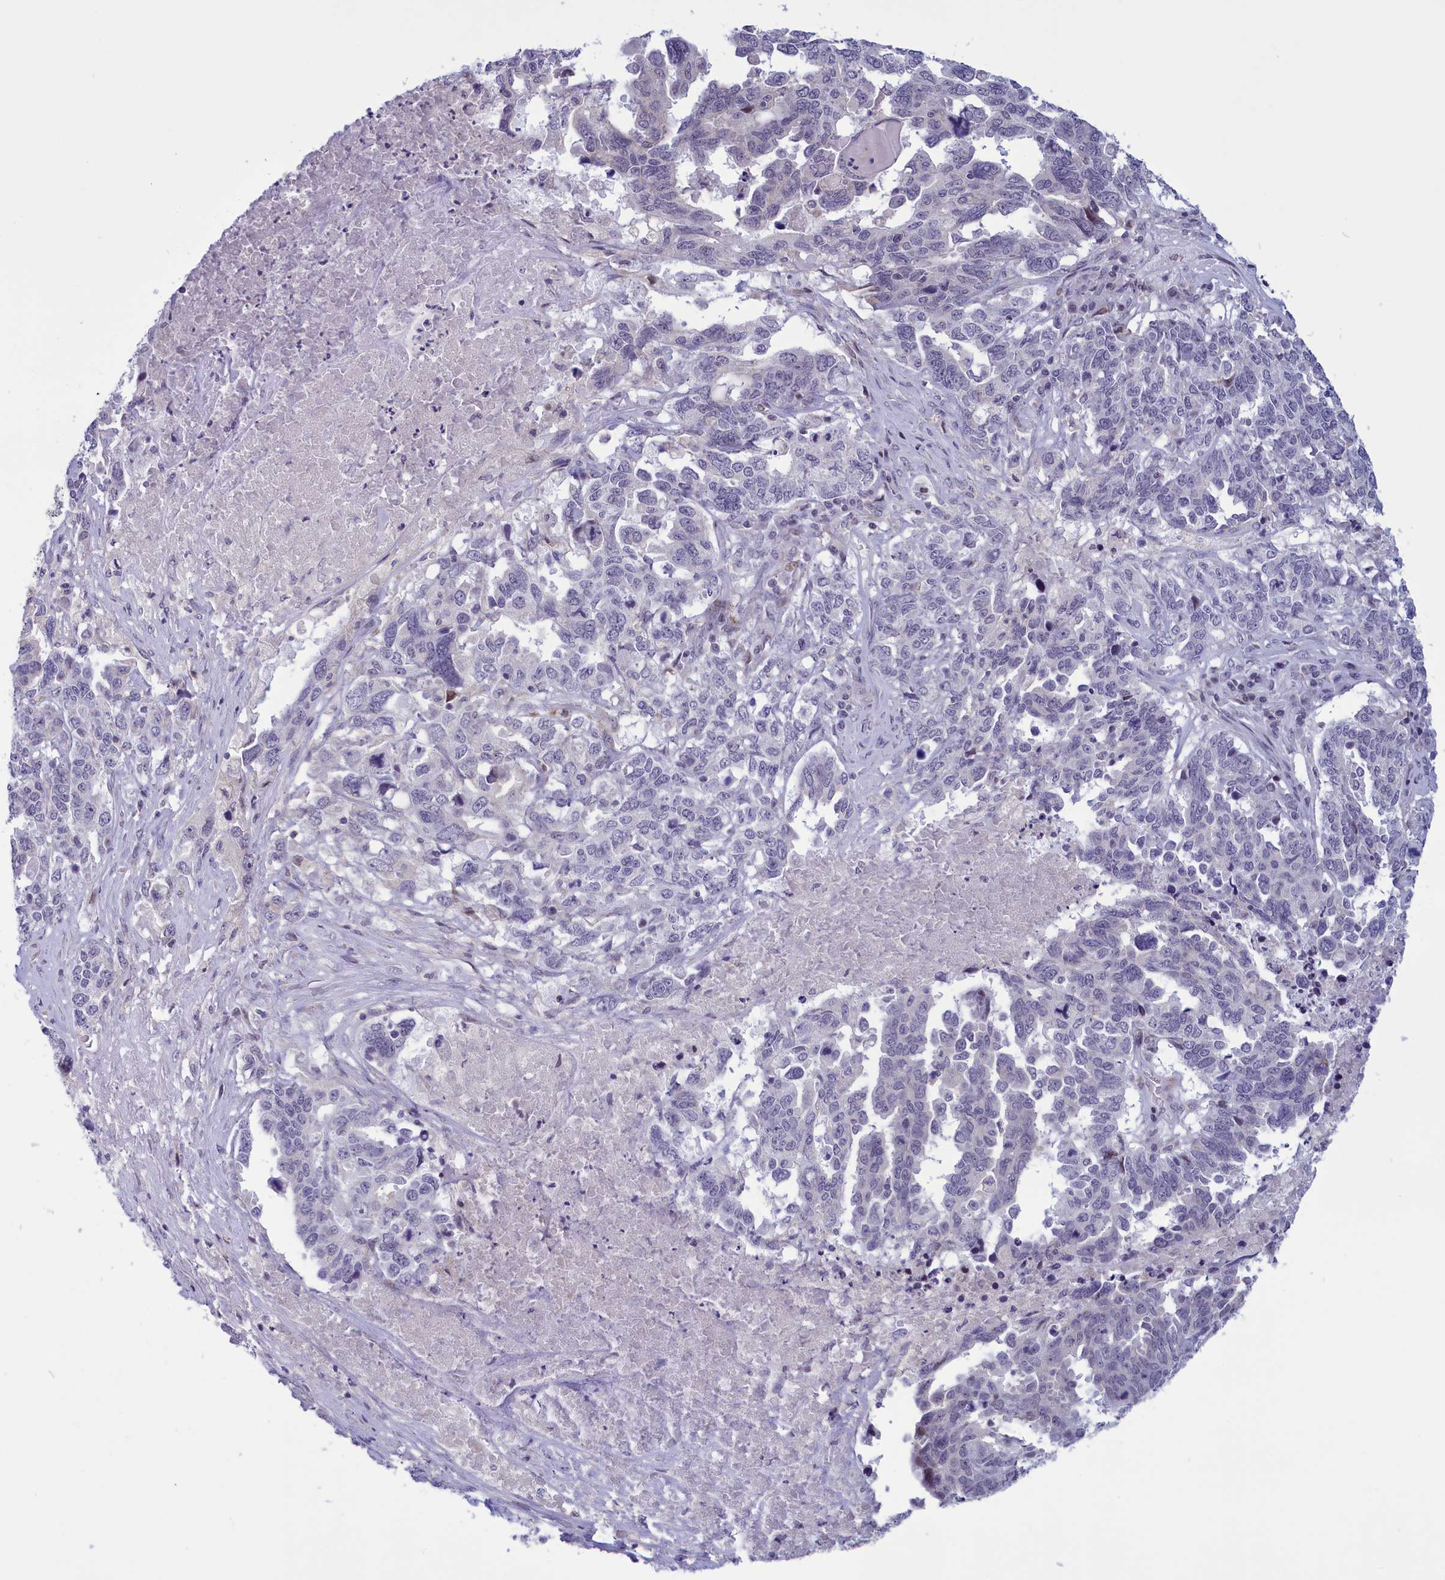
{"staining": {"intensity": "negative", "quantity": "none", "location": "none"}, "tissue": "ovarian cancer", "cell_type": "Tumor cells", "image_type": "cancer", "snomed": [{"axis": "morphology", "description": "Carcinoma, endometroid"}, {"axis": "topography", "description": "Ovary"}], "caption": "Immunohistochemistry (IHC) of human endometroid carcinoma (ovarian) displays no staining in tumor cells.", "gene": "CORO2A", "patient": {"sex": "female", "age": 62}}